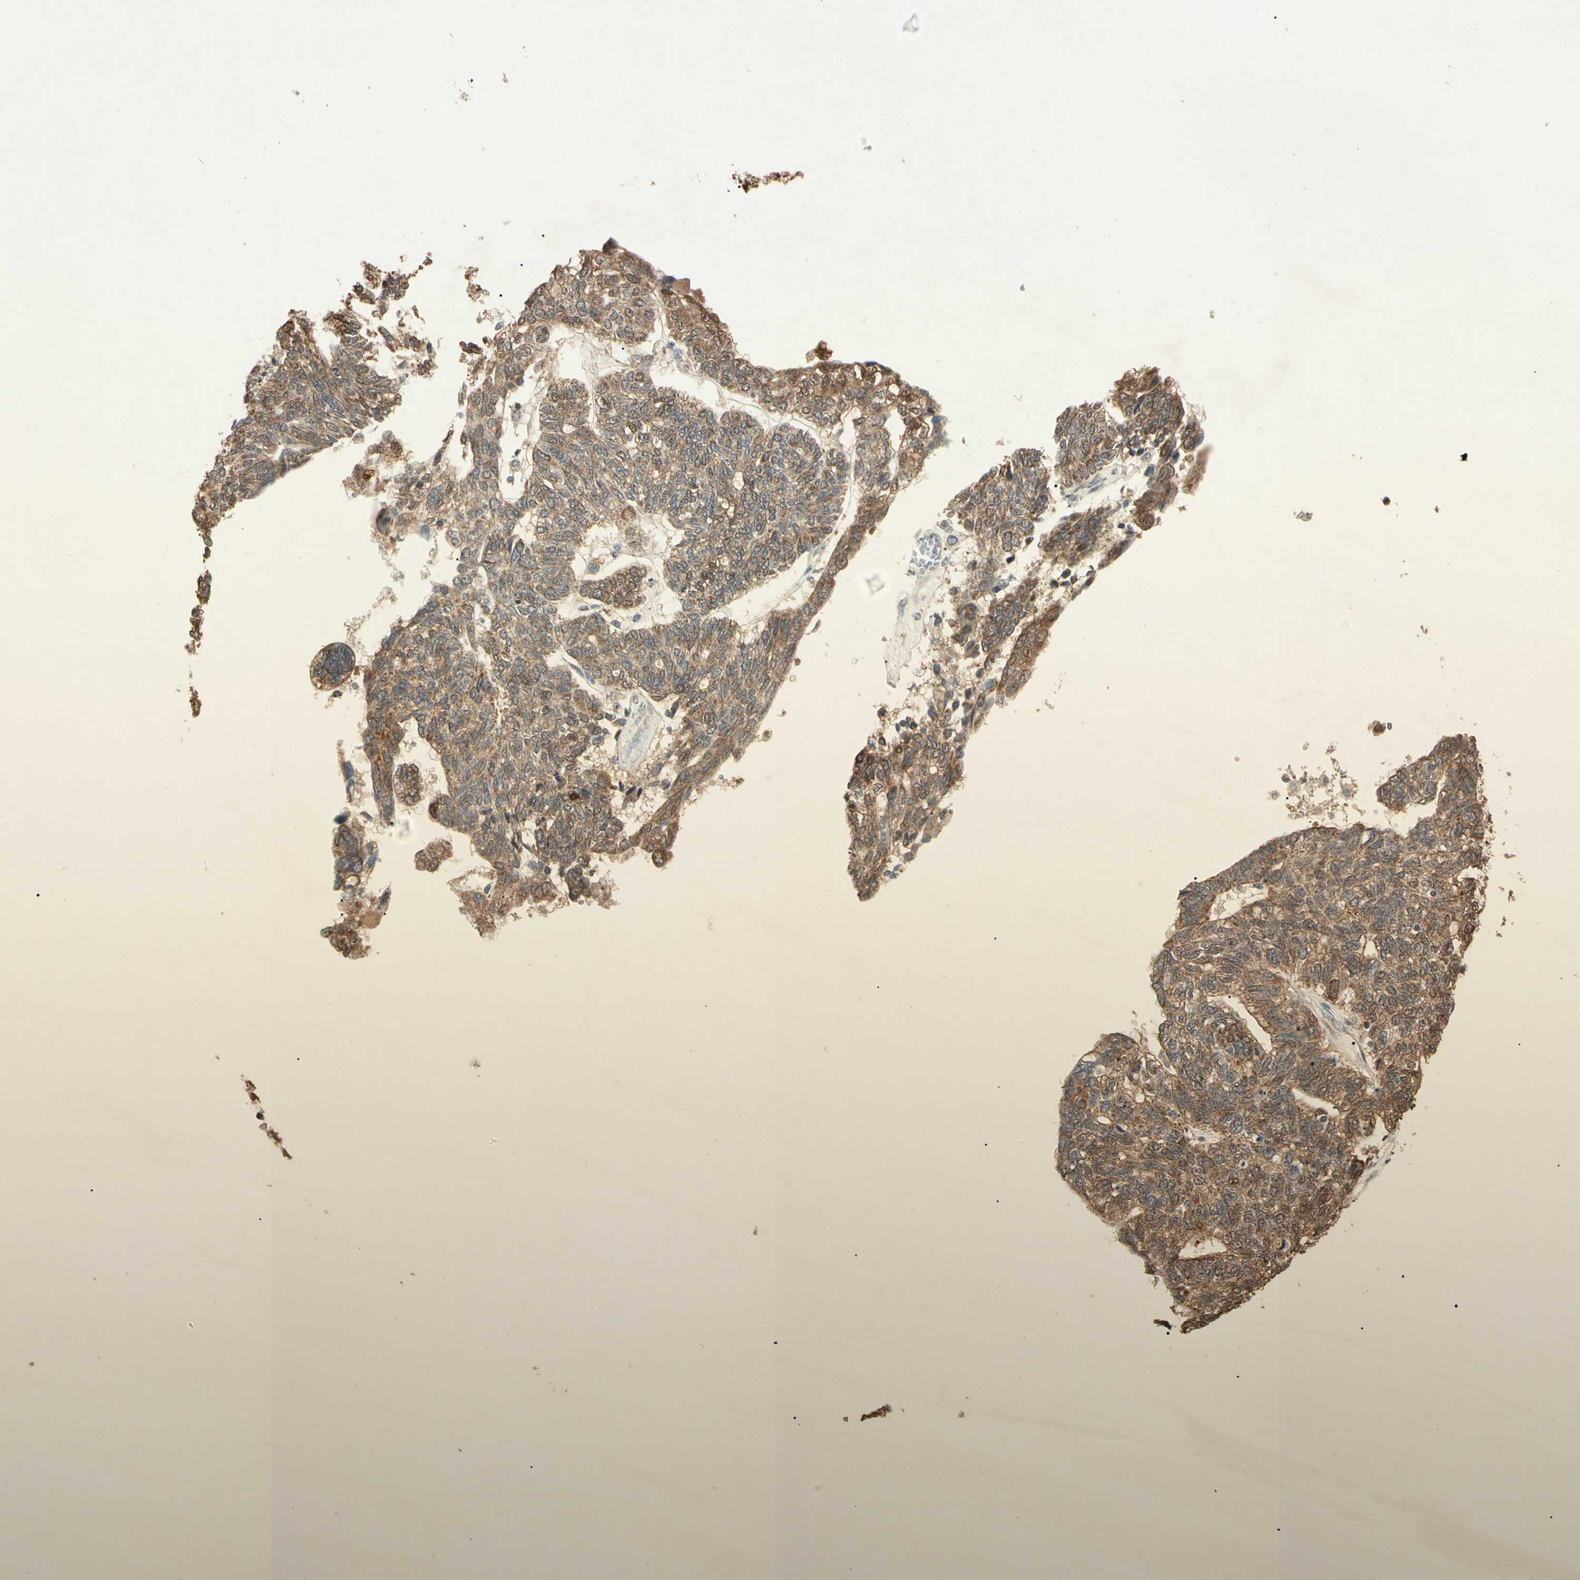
{"staining": {"intensity": "moderate", "quantity": ">75%", "location": "cytoplasmic/membranous,nuclear"}, "tissue": "ovarian cancer", "cell_type": "Tumor cells", "image_type": "cancer", "snomed": [{"axis": "morphology", "description": "Cystadenocarcinoma, serous, NOS"}, {"axis": "topography", "description": "Ovary"}], "caption": "A brown stain shows moderate cytoplasmic/membranous and nuclear expression of a protein in serous cystadenocarcinoma (ovarian) tumor cells. Nuclei are stained in blue.", "gene": "PRDX5", "patient": {"sex": "female", "age": 79}}